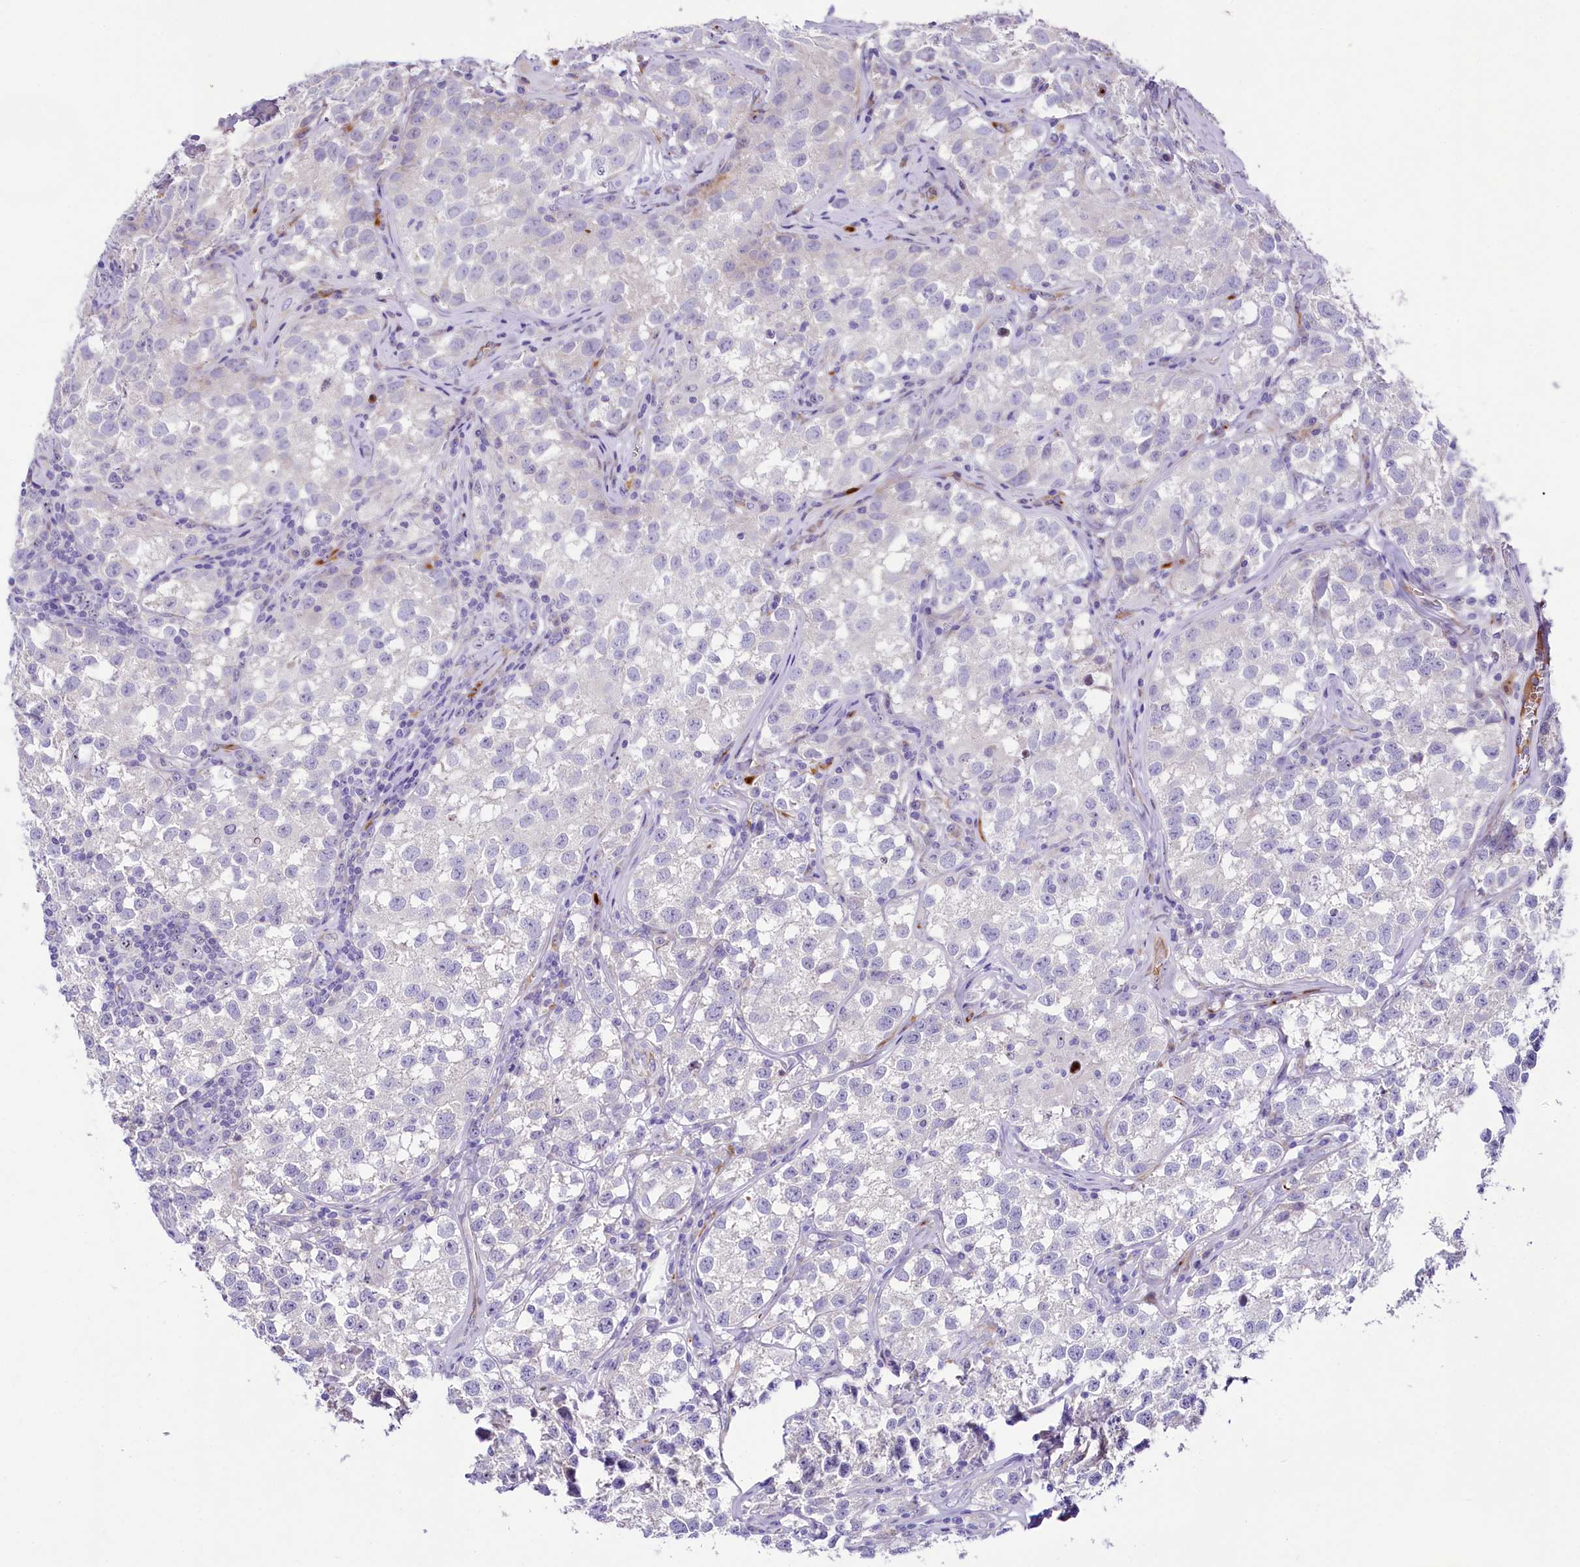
{"staining": {"intensity": "negative", "quantity": "none", "location": "none"}, "tissue": "testis cancer", "cell_type": "Tumor cells", "image_type": "cancer", "snomed": [{"axis": "morphology", "description": "Seminoma, NOS"}, {"axis": "morphology", "description": "Carcinoma, Embryonal, NOS"}, {"axis": "topography", "description": "Testis"}], "caption": "IHC image of human testis cancer stained for a protein (brown), which exhibits no staining in tumor cells.", "gene": "SH3TC2", "patient": {"sex": "male", "age": 43}}